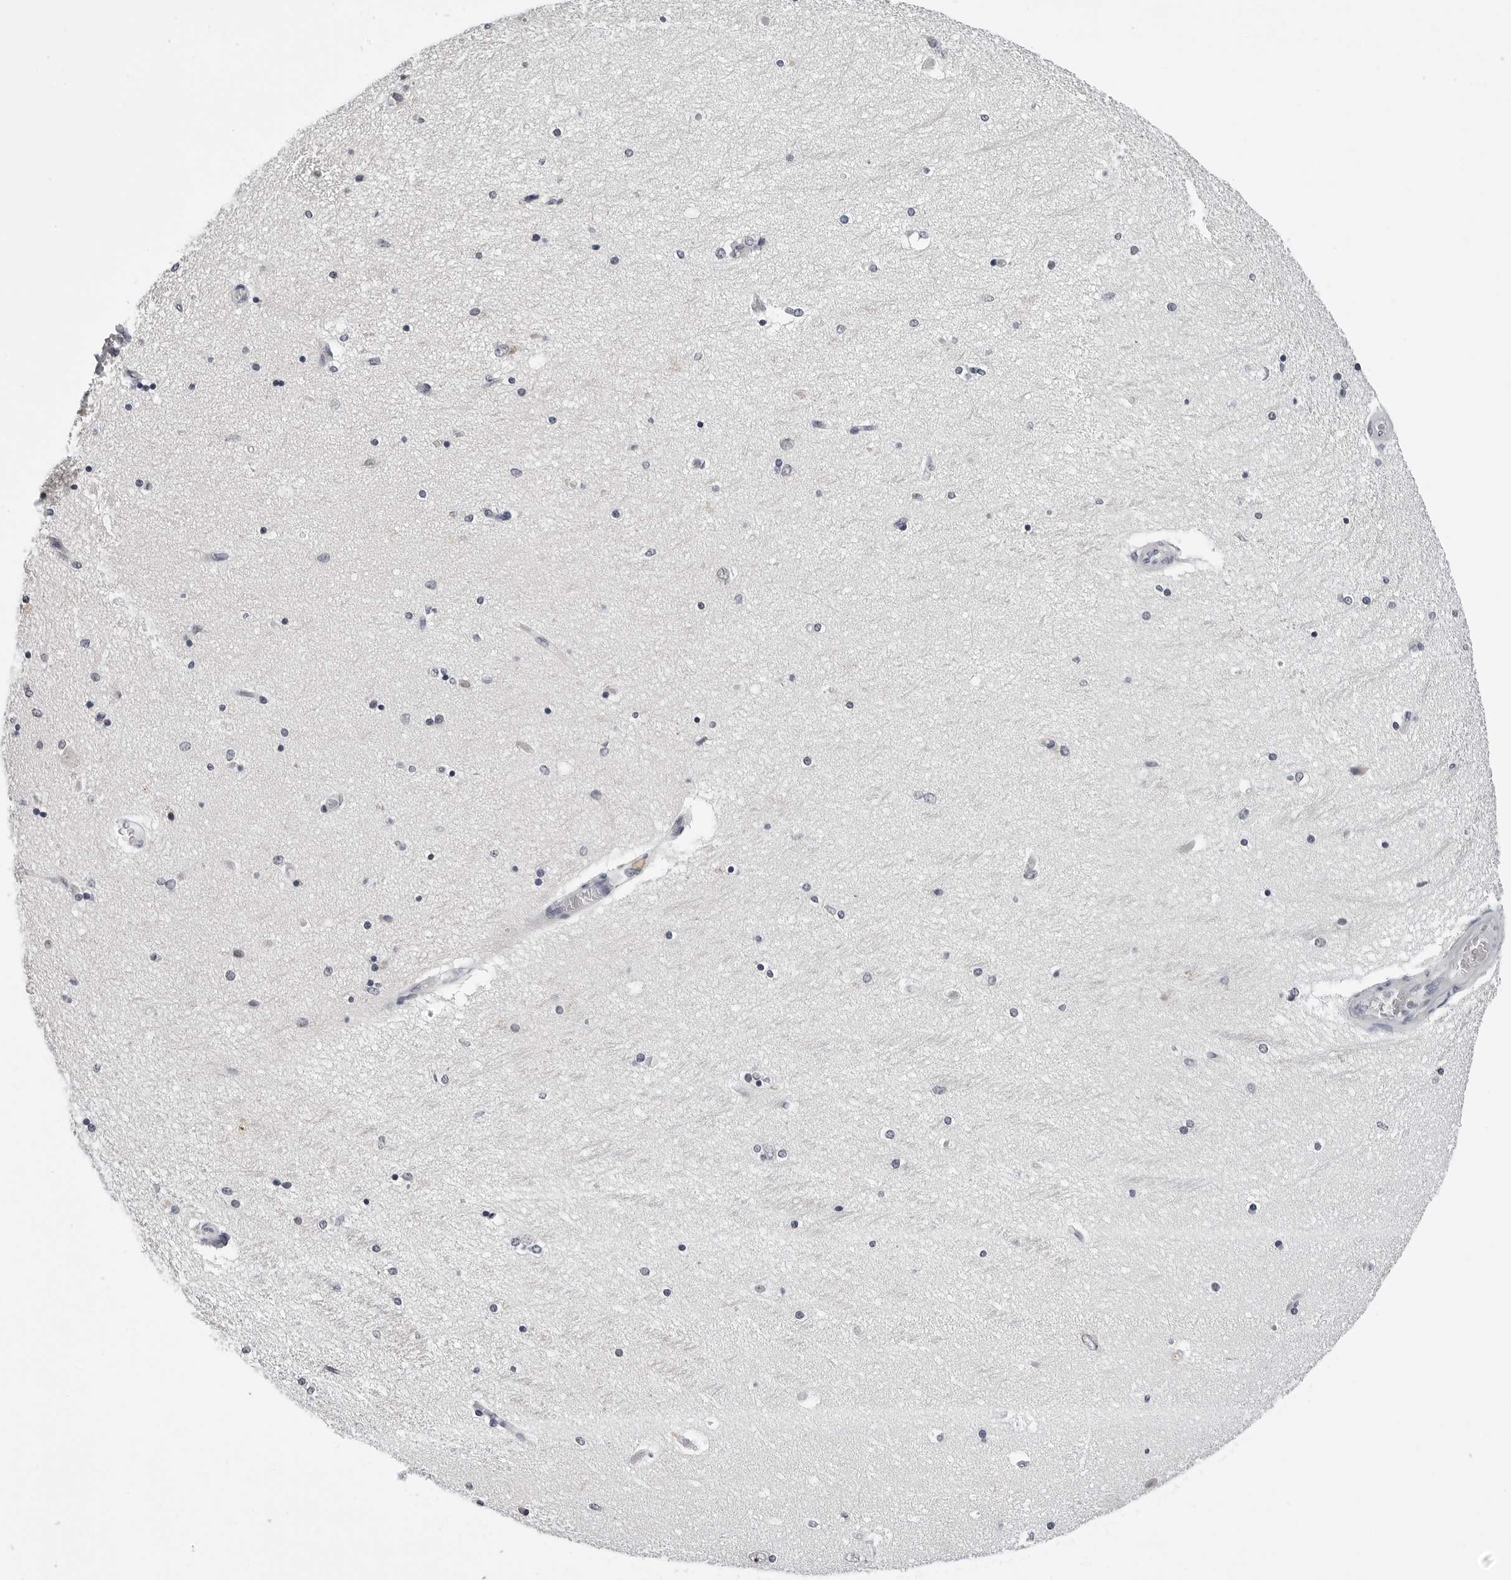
{"staining": {"intensity": "negative", "quantity": "none", "location": "none"}, "tissue": "hippocampus", "cell_type": "Glial cells", "image_type": "normal", "snomed": [{"axis": "morphology", "description": "Normal tissue, NOS"}, {"axis": "topography", "description": "Hippocampus"}], "caption": "Immunohistochemistry of benign hippocampus exhibits no expression in glial cells.", "gene": "GNL2", "patient": {"sex": "female", "age": 54}}